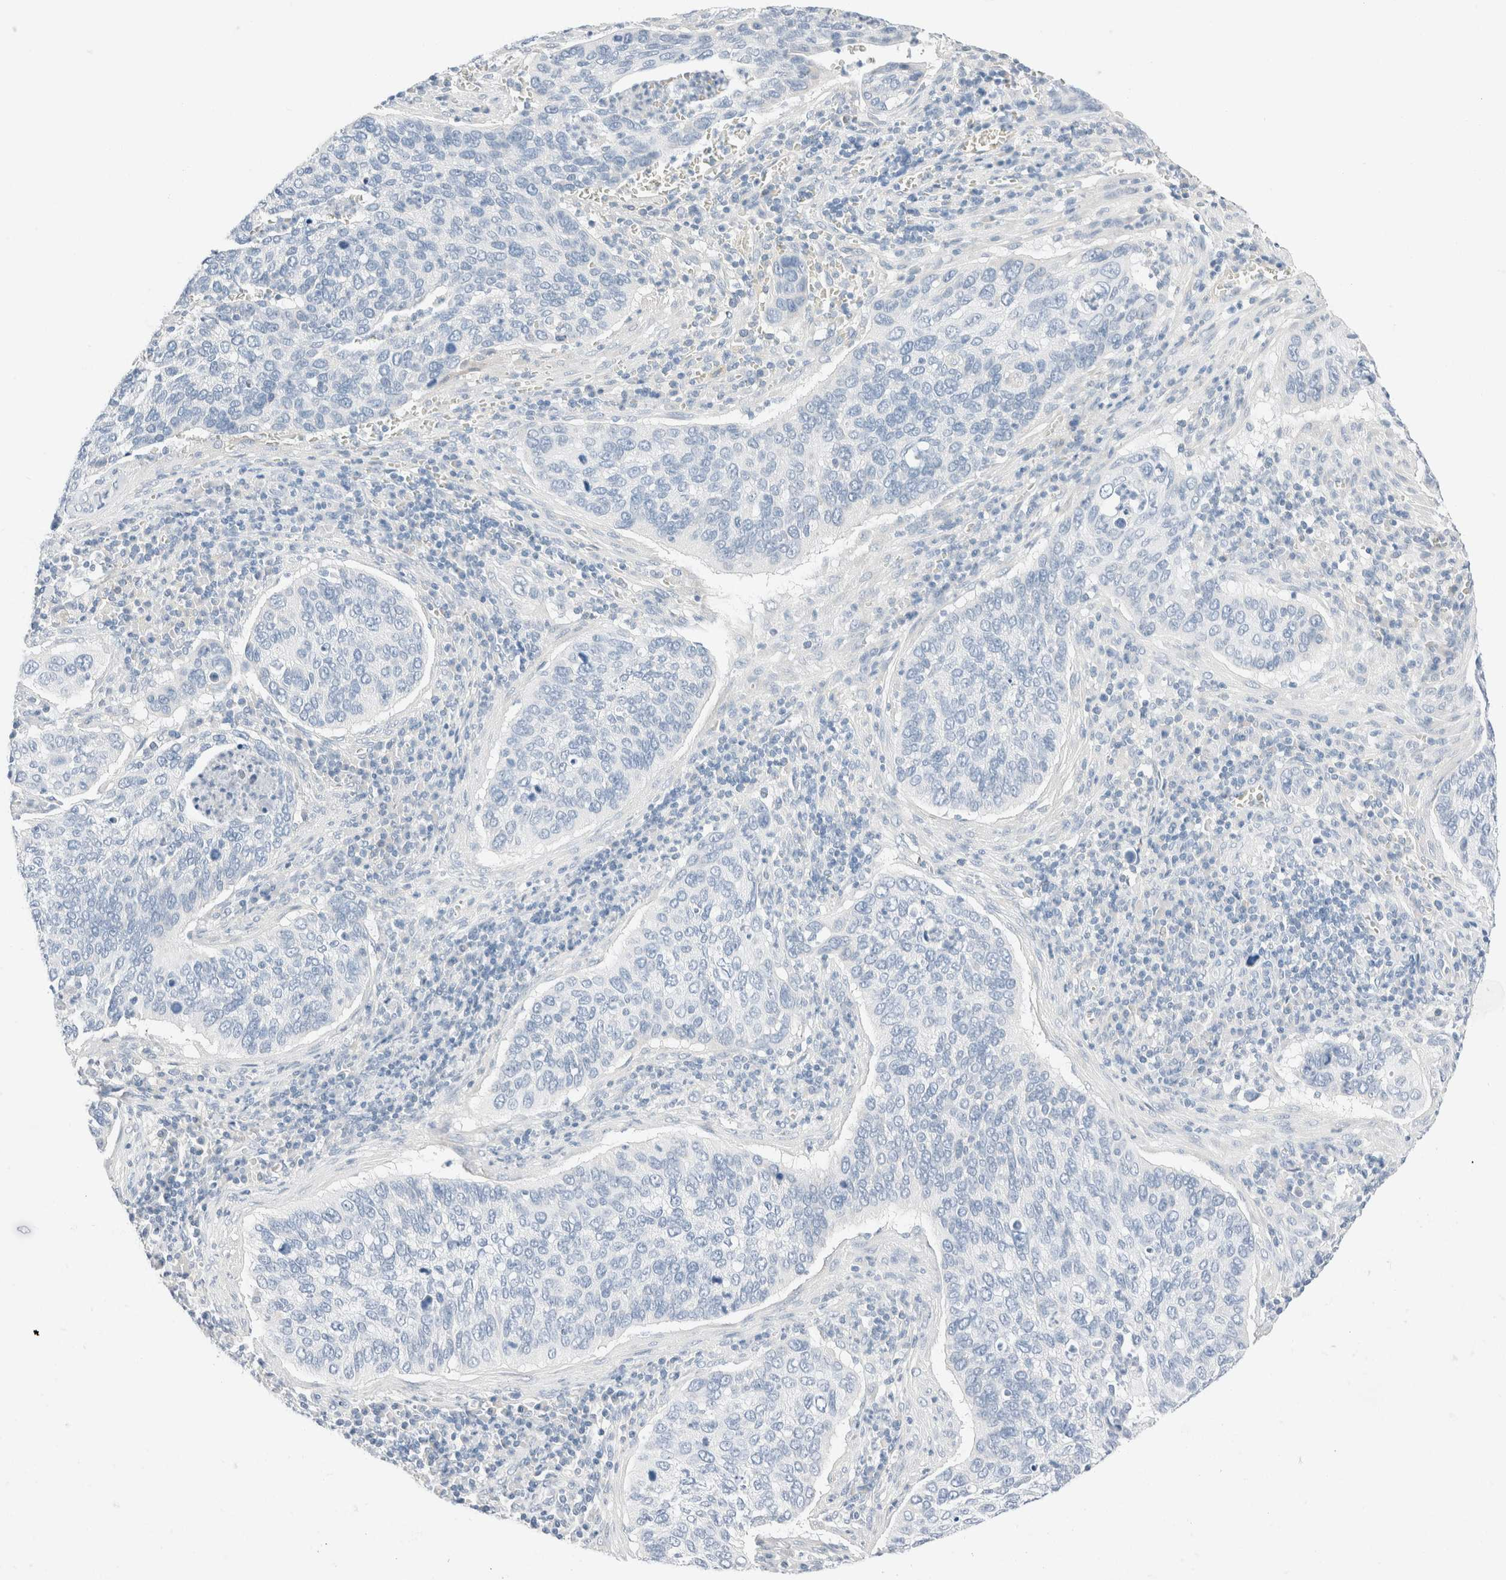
{"staining": {"intensity": "negative", "quantity": "none", "location": "none"}, "tissue": "cervical cancer", "cell_type": "Tumor cells", "image_type": "cancer", "snomed": [{"axis": "morphology", "description": "Squamous cell carcinoma, NOS"}, {"axis": "topography", "description": "Cervix"}], "caption": "This histopathology image is of cervical squamous cell carcinoma stained with IHC to label a protein in brown with the nuclei are counter-stained blue. There is no positivity in tumor cells.", "gene": "PCM1", "patient": {"sex": "female", "age": 53}}